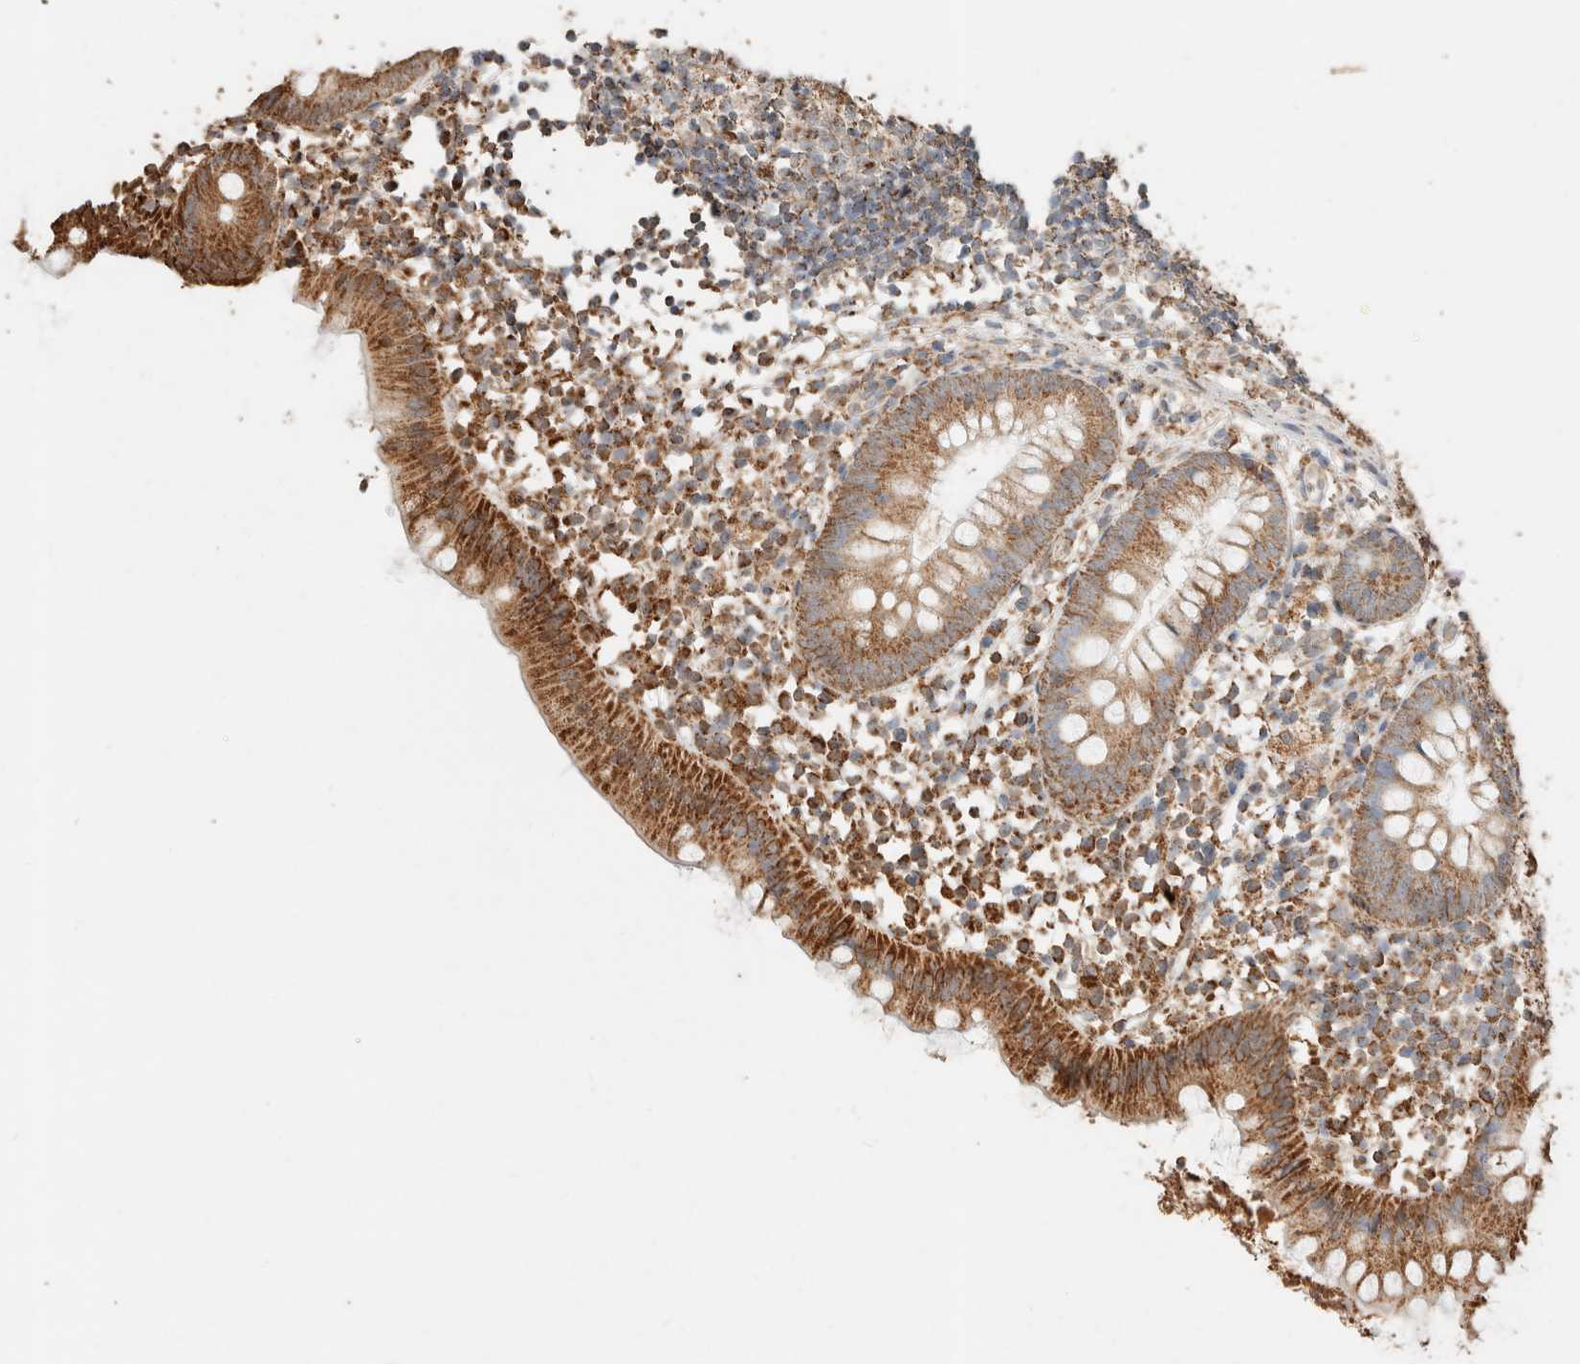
{"staining": {"intensity": "moderate", "quantity": ">75%", "location": "cytoplasmic/membranous"}, "tissue": "appendix", "cell_type": "Glandular cells", "image_type": "normal", "snomed": [{"axis": "morphology", "description": "Normal tissue, NOS"}, {"axis": "topography", "description": "Appendix"}], "caption": "IHC of benign appendix demonstrates medium levels of moderate cytoplasmic/membranous positivity in about >75% of glandular cells.", "gene": "SDC2", "patient": {"sex": "female", "age": 20}}